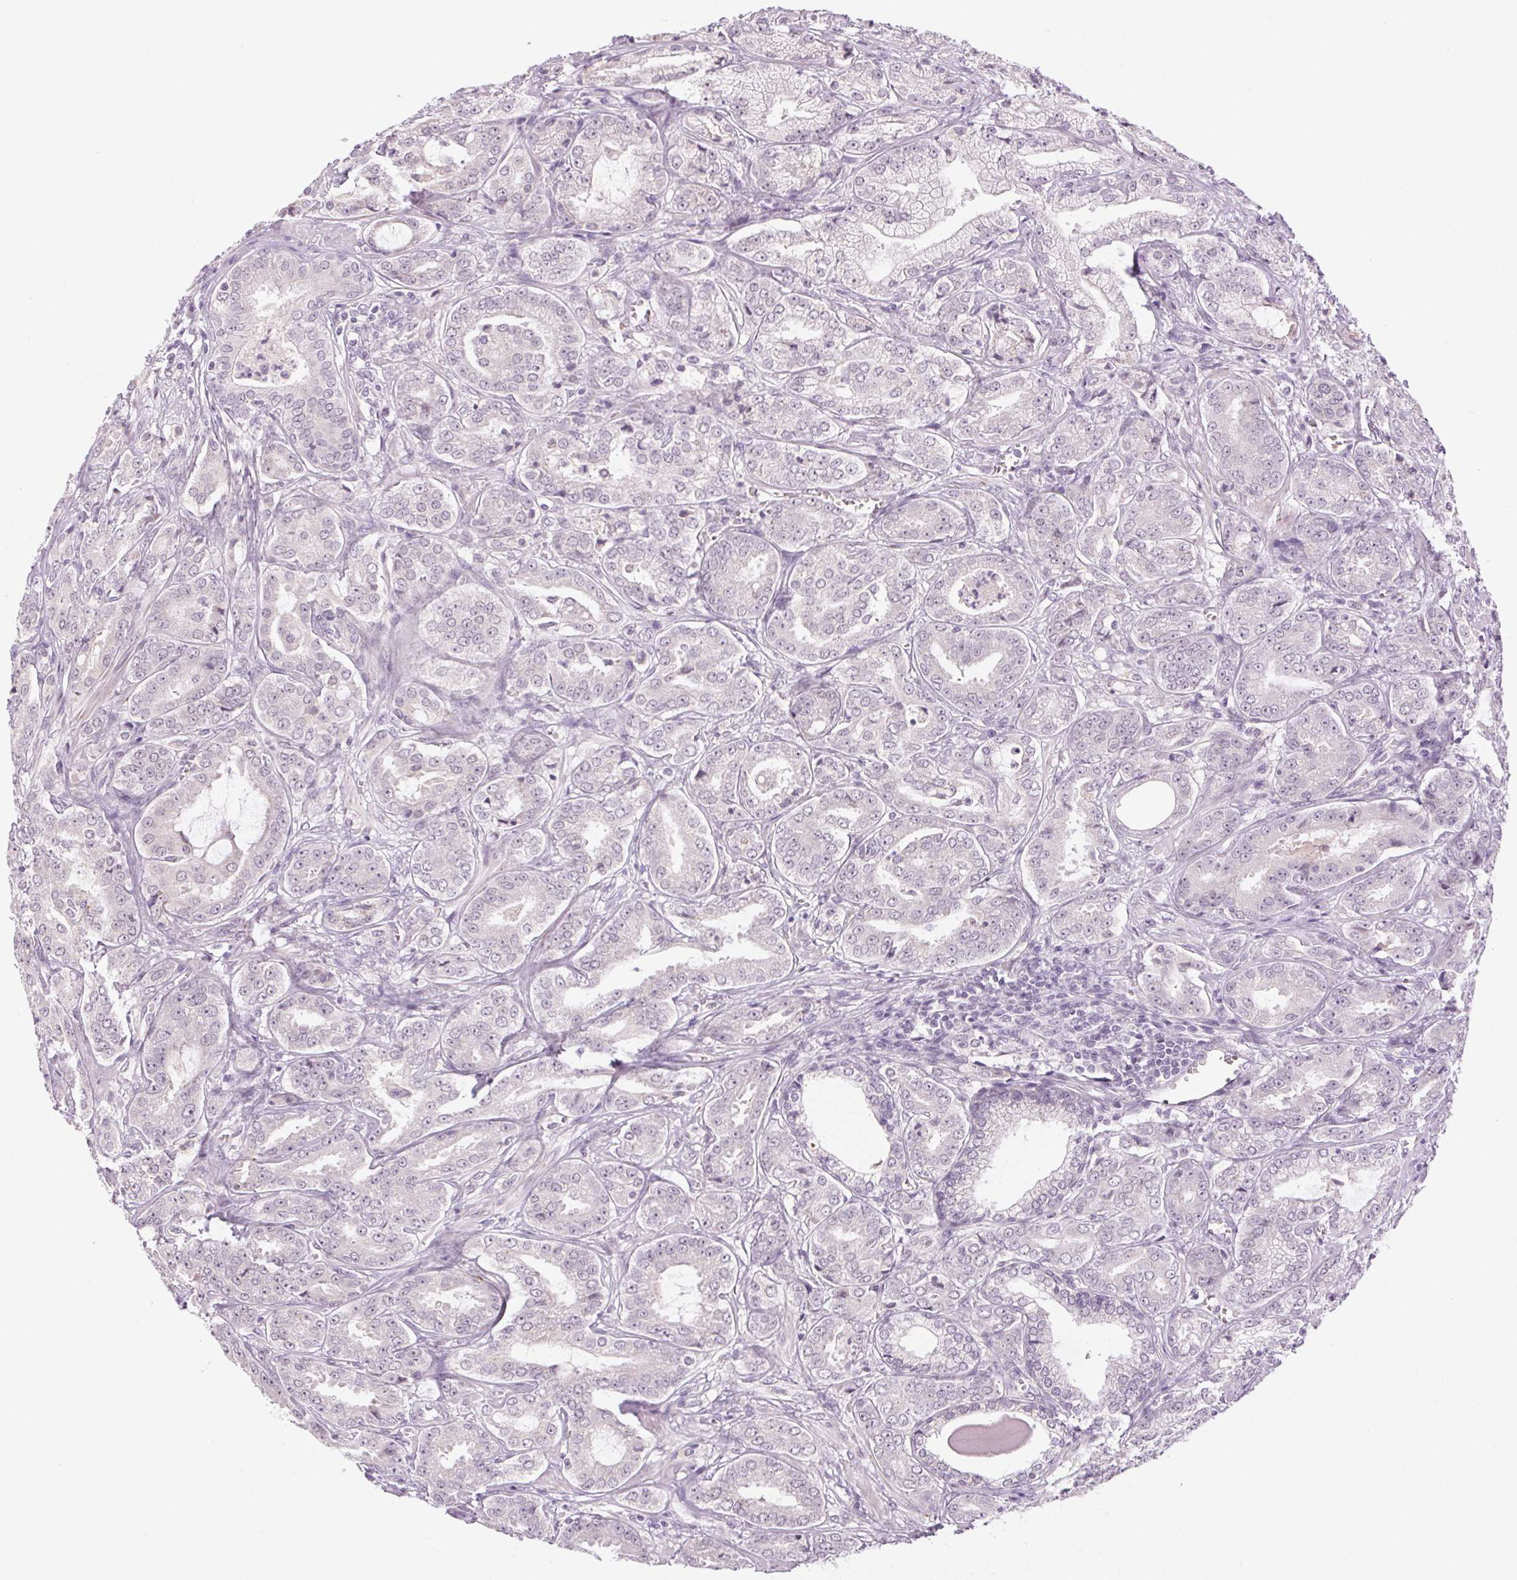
{"staining": {"intensity": "negative", "quantity": "none", "location": "none"}, "tissue": "prostate cancer", "cell_type": "Tumor cells", "image_type": "cancer", "snomed": [{"axis": "morphology", "description": "Adenocarcinoma, High grade"}, {"axis": "topography", "description": "Prostate"}], "caption": "Human prostate adenocarcinoma (high-grade) stained for a protein using immunohistochemistry demonstrates no positivity in tumor cells.", "gene": "FAM168A", "patient": {"sex": "male", "age": 64}}